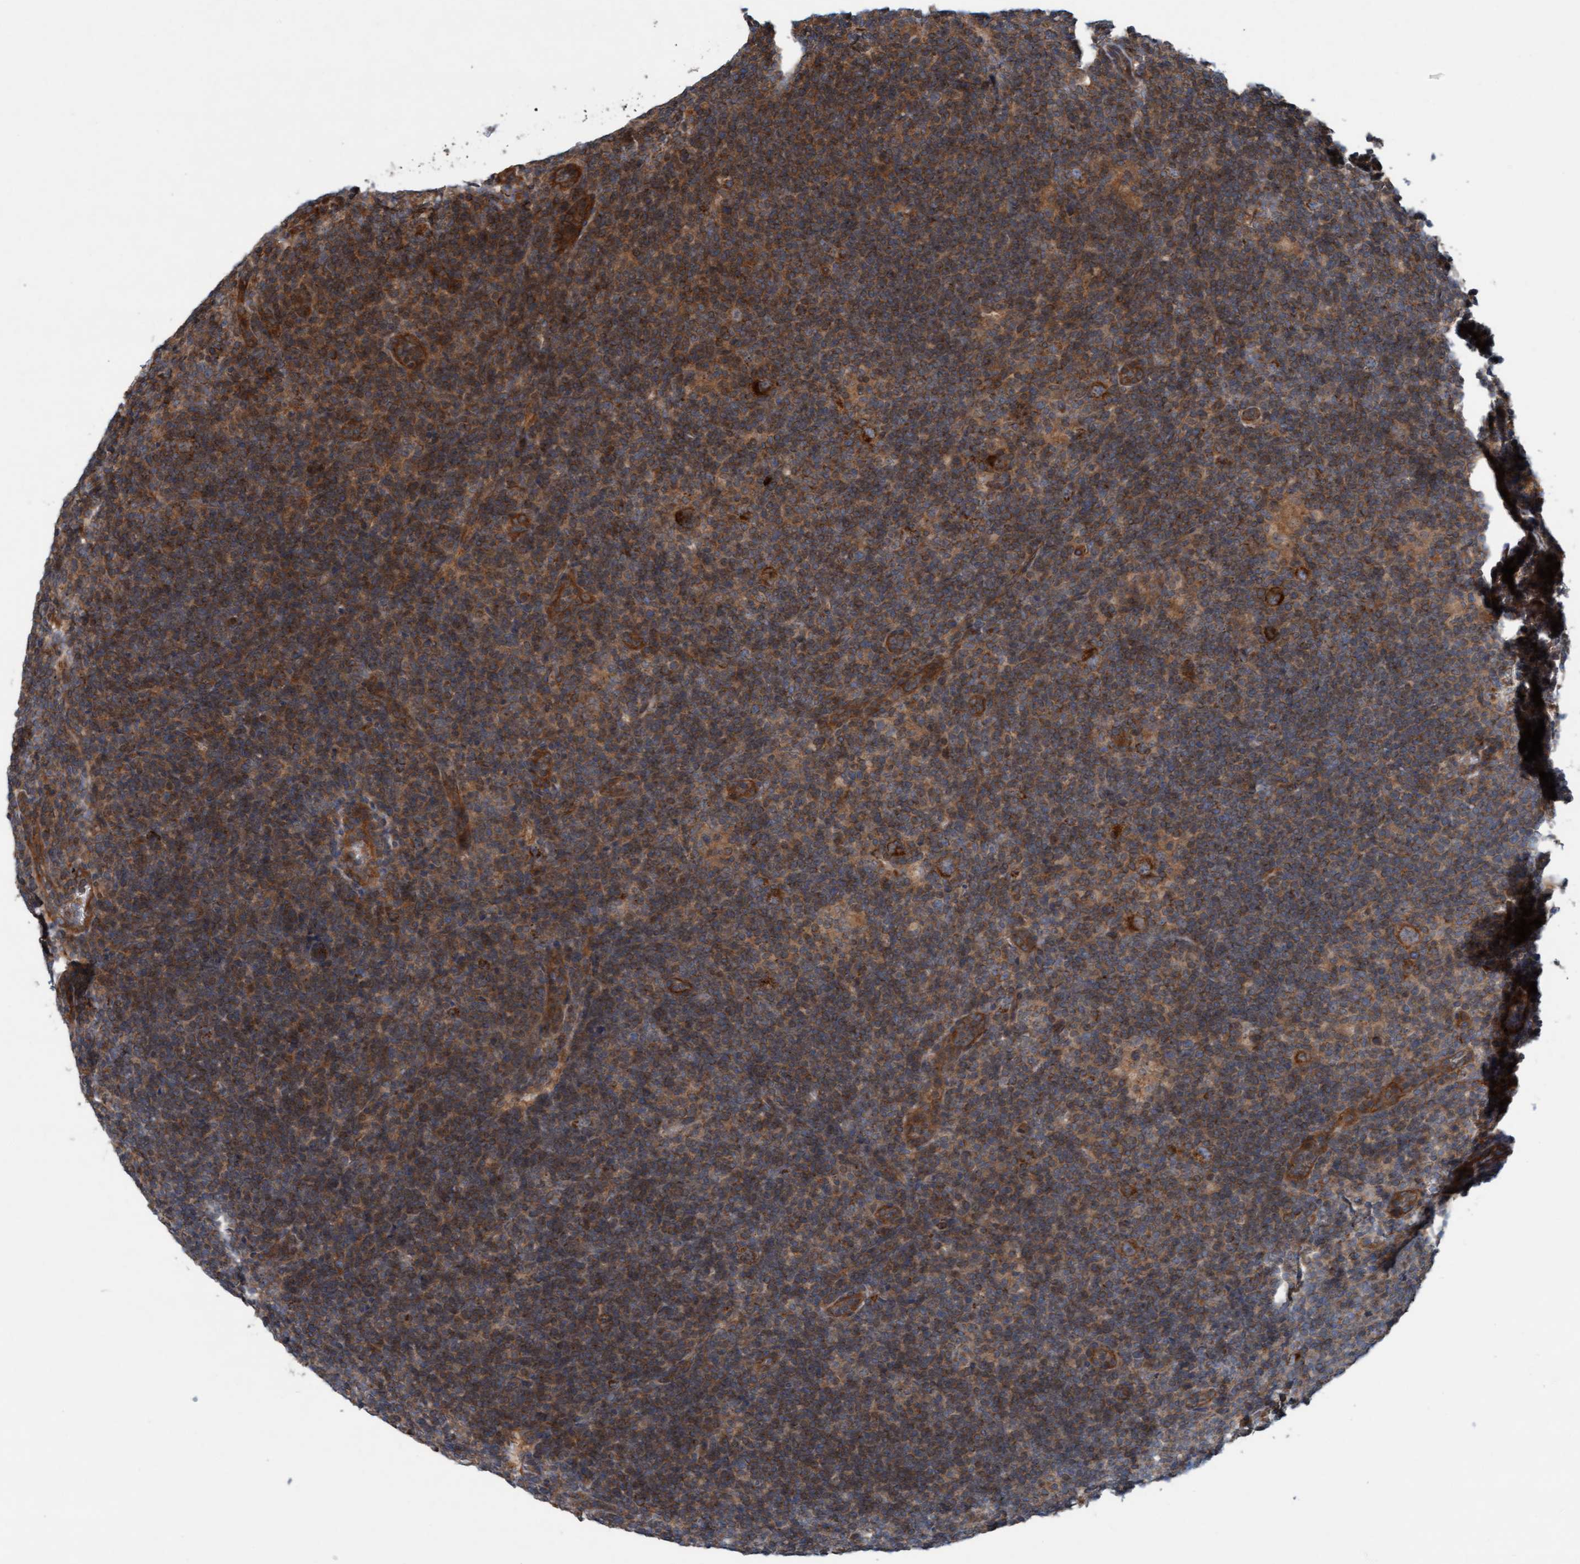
{"staining": {"intensity": "strong", "quantity": ">75%", "location": "cytoplasmic/membranous"}, "tissue": "lymphoma", "cell_type": "Tumor cells", "image_type": "cancer", "snomed": [{"axis": "morphology", "description": "Hodgkin's disease, NOS"}, {"axis": "topography", "description": "Lymph node"}], "caption": "Immunohistochemistry photomicrograph of neoplastic tissue: human lymphoma stained using immunohistochemistry exhibits high levels of strong protein expression localized specifically in the cytoplasmic/membranous of tumor cells, appearing as a cytoplasmic/membranous brown color.", "gene": "ERAL1", "patient": {"sex": "female", "age": 57}}